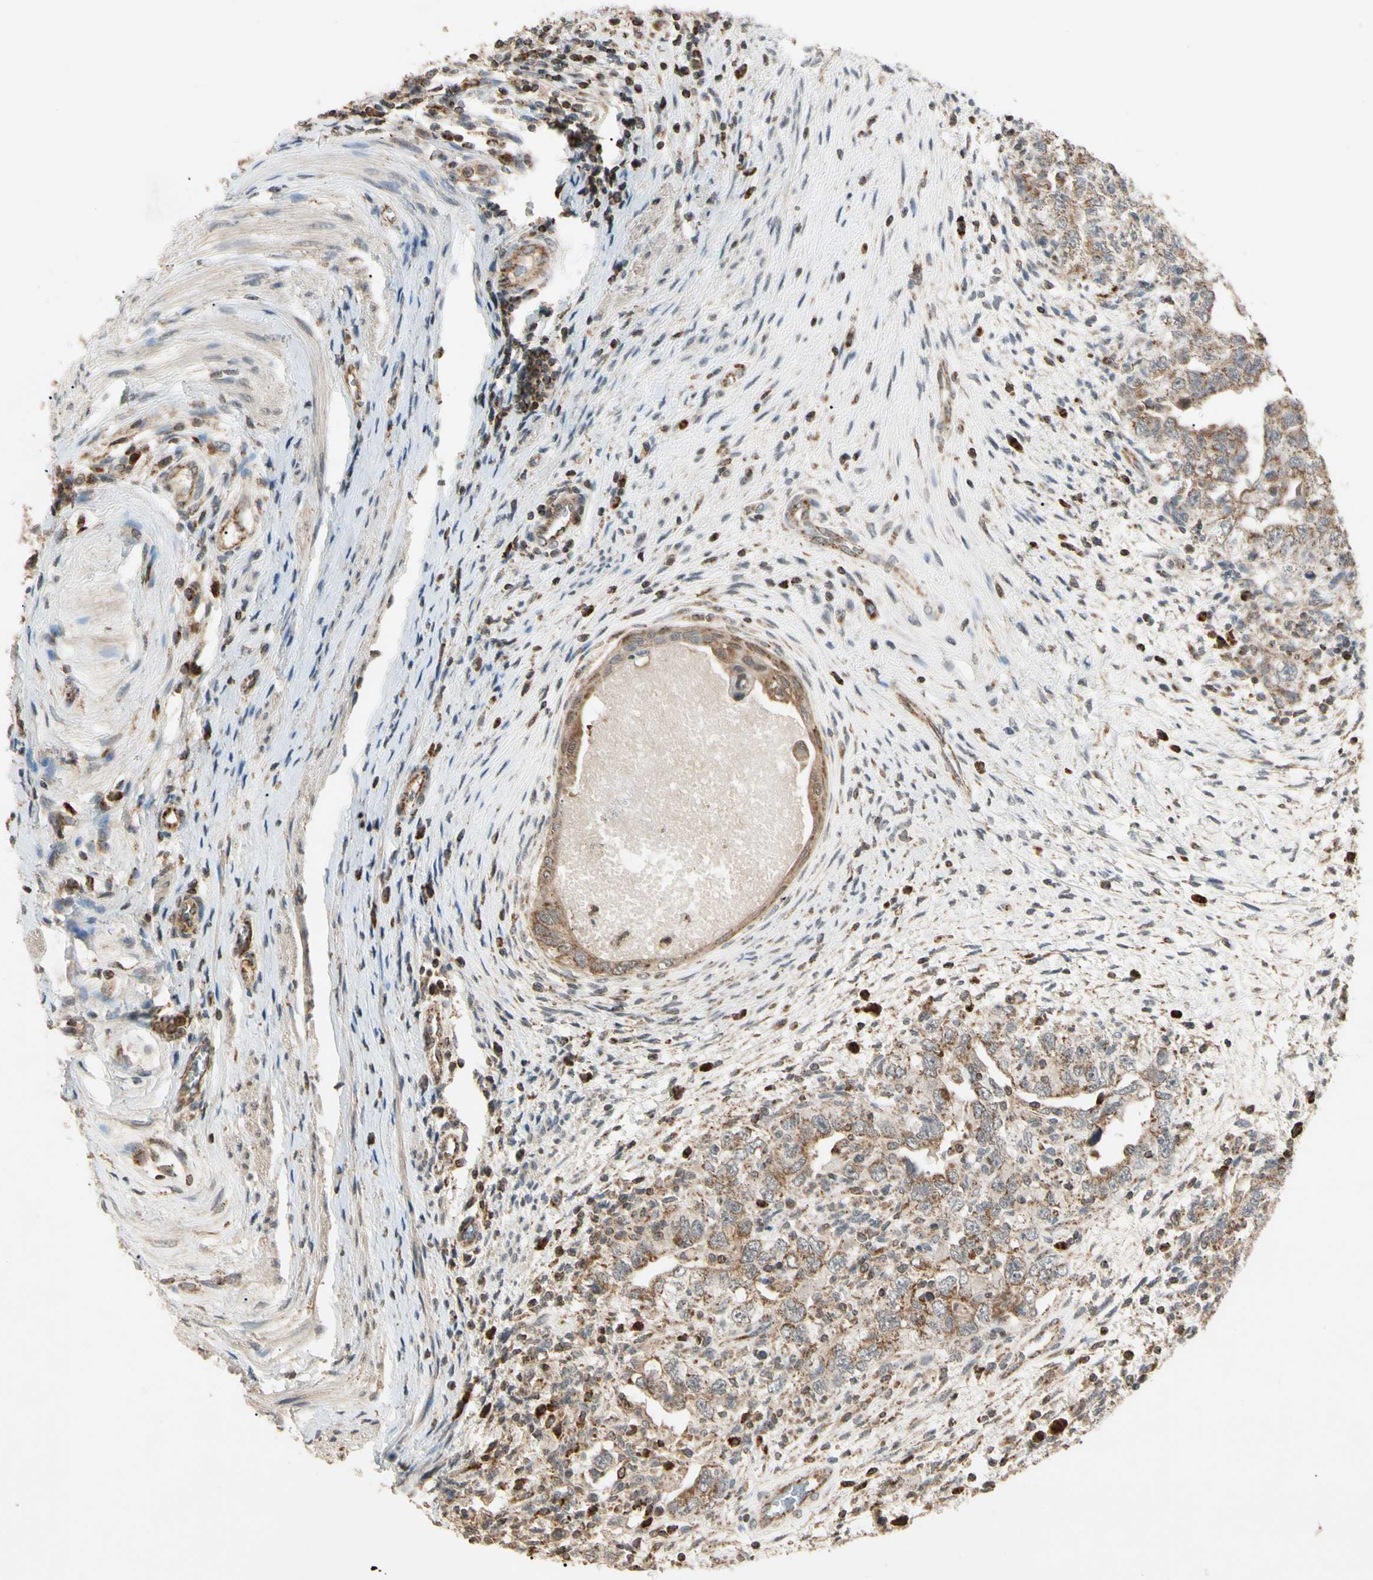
{"staining": {"intensity": "moderate", "quantity": ">75%", "location": "cytoplasmic/membranous"}, "tissue": "testis cancer", "cell_type": "Tumor cells", "image_type": "cancer", "snomed": [{"axis": "morphology", "description": "Carcinoma, Embryonal, NOS"}, {"axis": "topography", "description": "Testis"}], "caption": "This is a micrograph of immunohistochemistry (IHC) staining of embryonal carcinoma (testis), which shows moderate positivity in the cytoplasmic/membranous of tumor cells.", "gene": "PRDX5", "patient": {"sex": "male", "age": 26}}